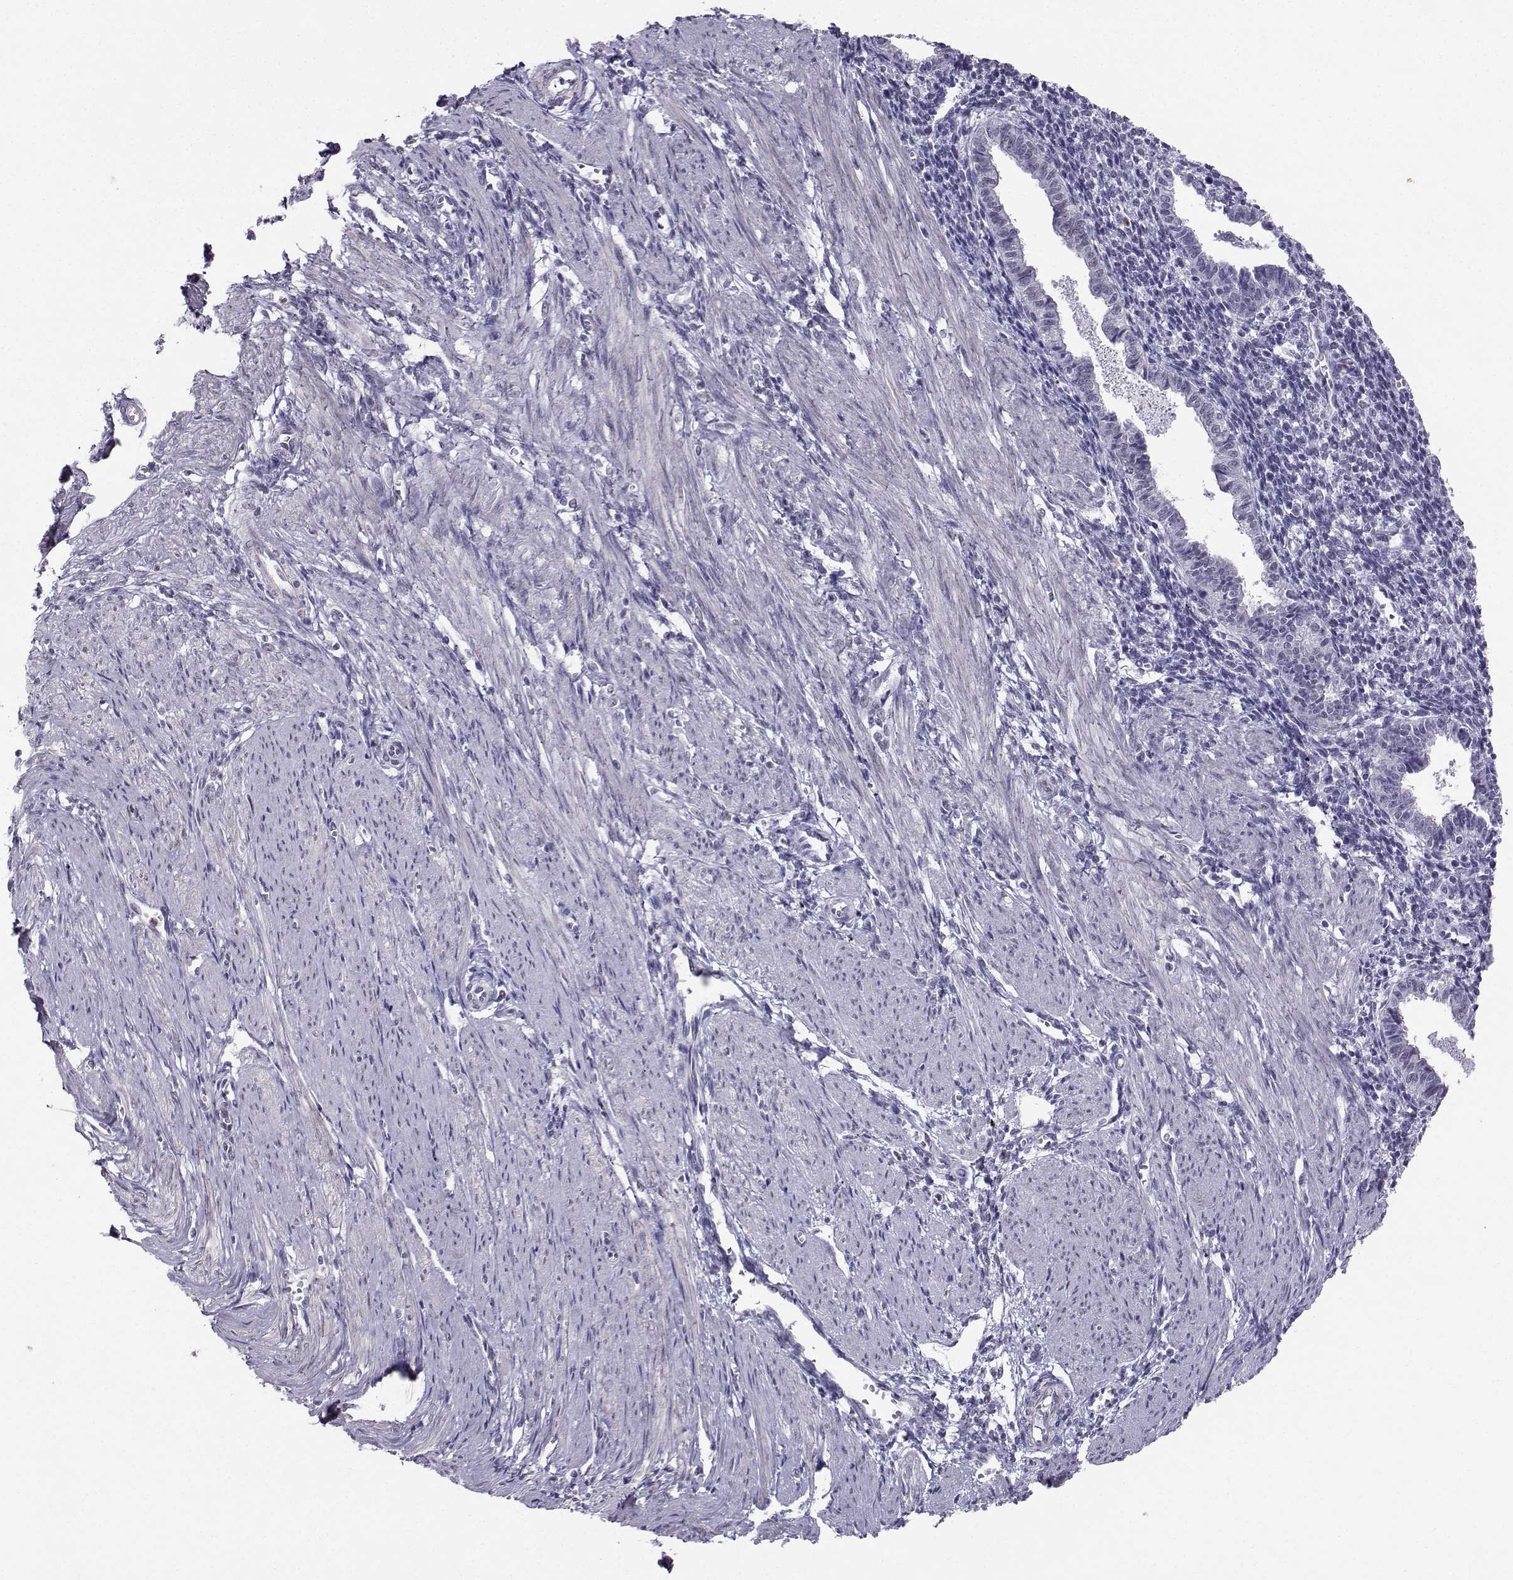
{"staining": {"intensity": "negative", "quantity": "none", "location": "none"}, "tissue": "endometrium", "cell_type": "Cells in endometrial stroma", "image_type": "normal", "snomed": [{"axis": "morphology", "description": "Normal tissue, NOS"}, {"axis": "topography", "description": "Endometrium"}], "caption": "The photomicrograph exhibits no staining of cells in endometrial stroma in normal endometrium.", "gene": "TEDC2", "patient": {"sex": "female", "age": 37}}